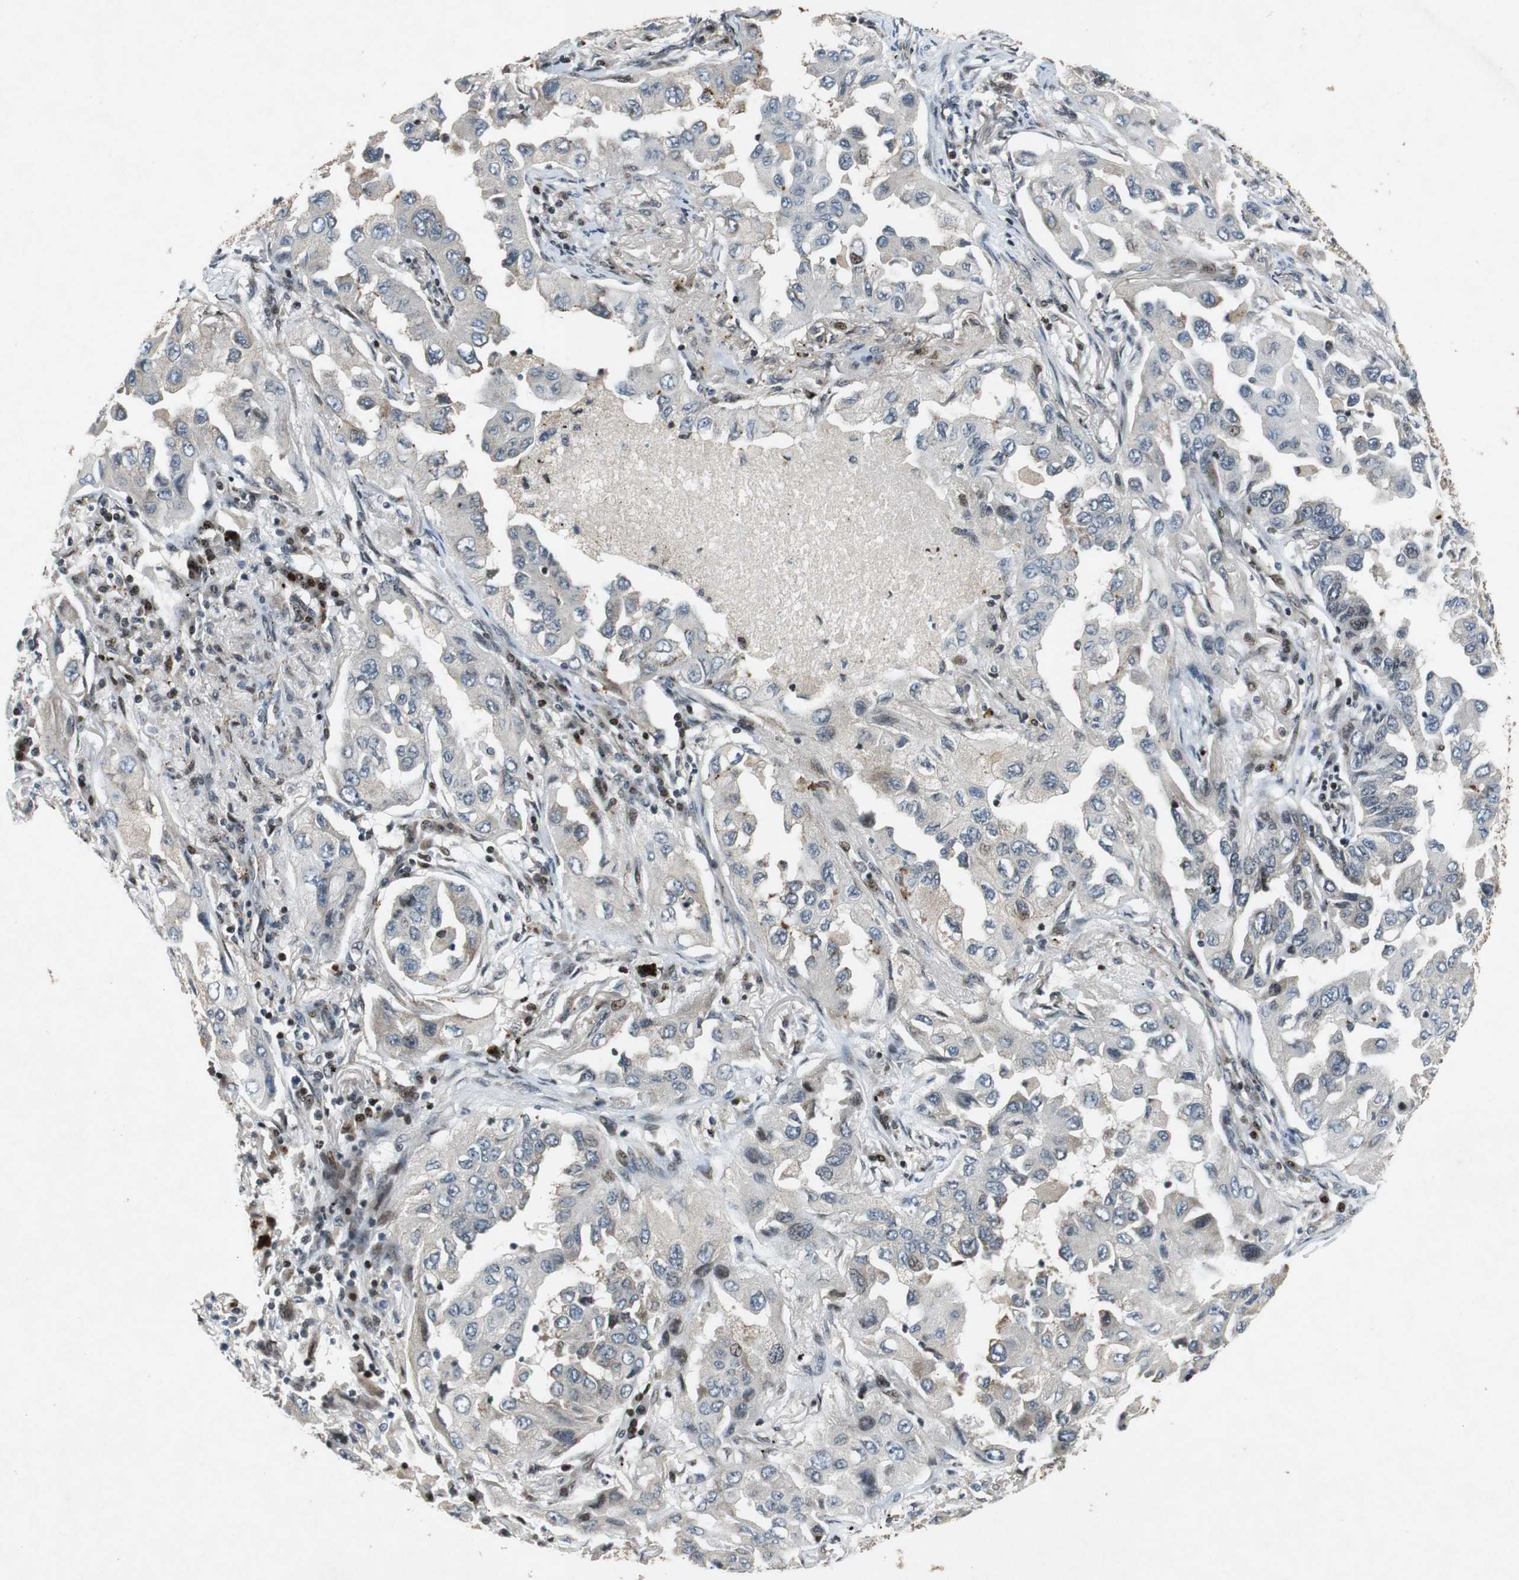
{"staining": {"intensity": "negative", "quantity": "none", "location": "none"}, "tissue": "lung cancer", "cell_type": "Tumor cells", "image_type": "cancer", "snomed": [{"axis": "morphology", "description": "Adenocarcinoma, NOS"}, {"axis": "topography", "description": "Lung"}], "caption": "A histopathology image of adenocarcinoma (lung) stained for a protein demonstrates no brown staining in tumor cells.", "gene": "TUBA4A", "patient": {"sex": "female", "age": 65}}